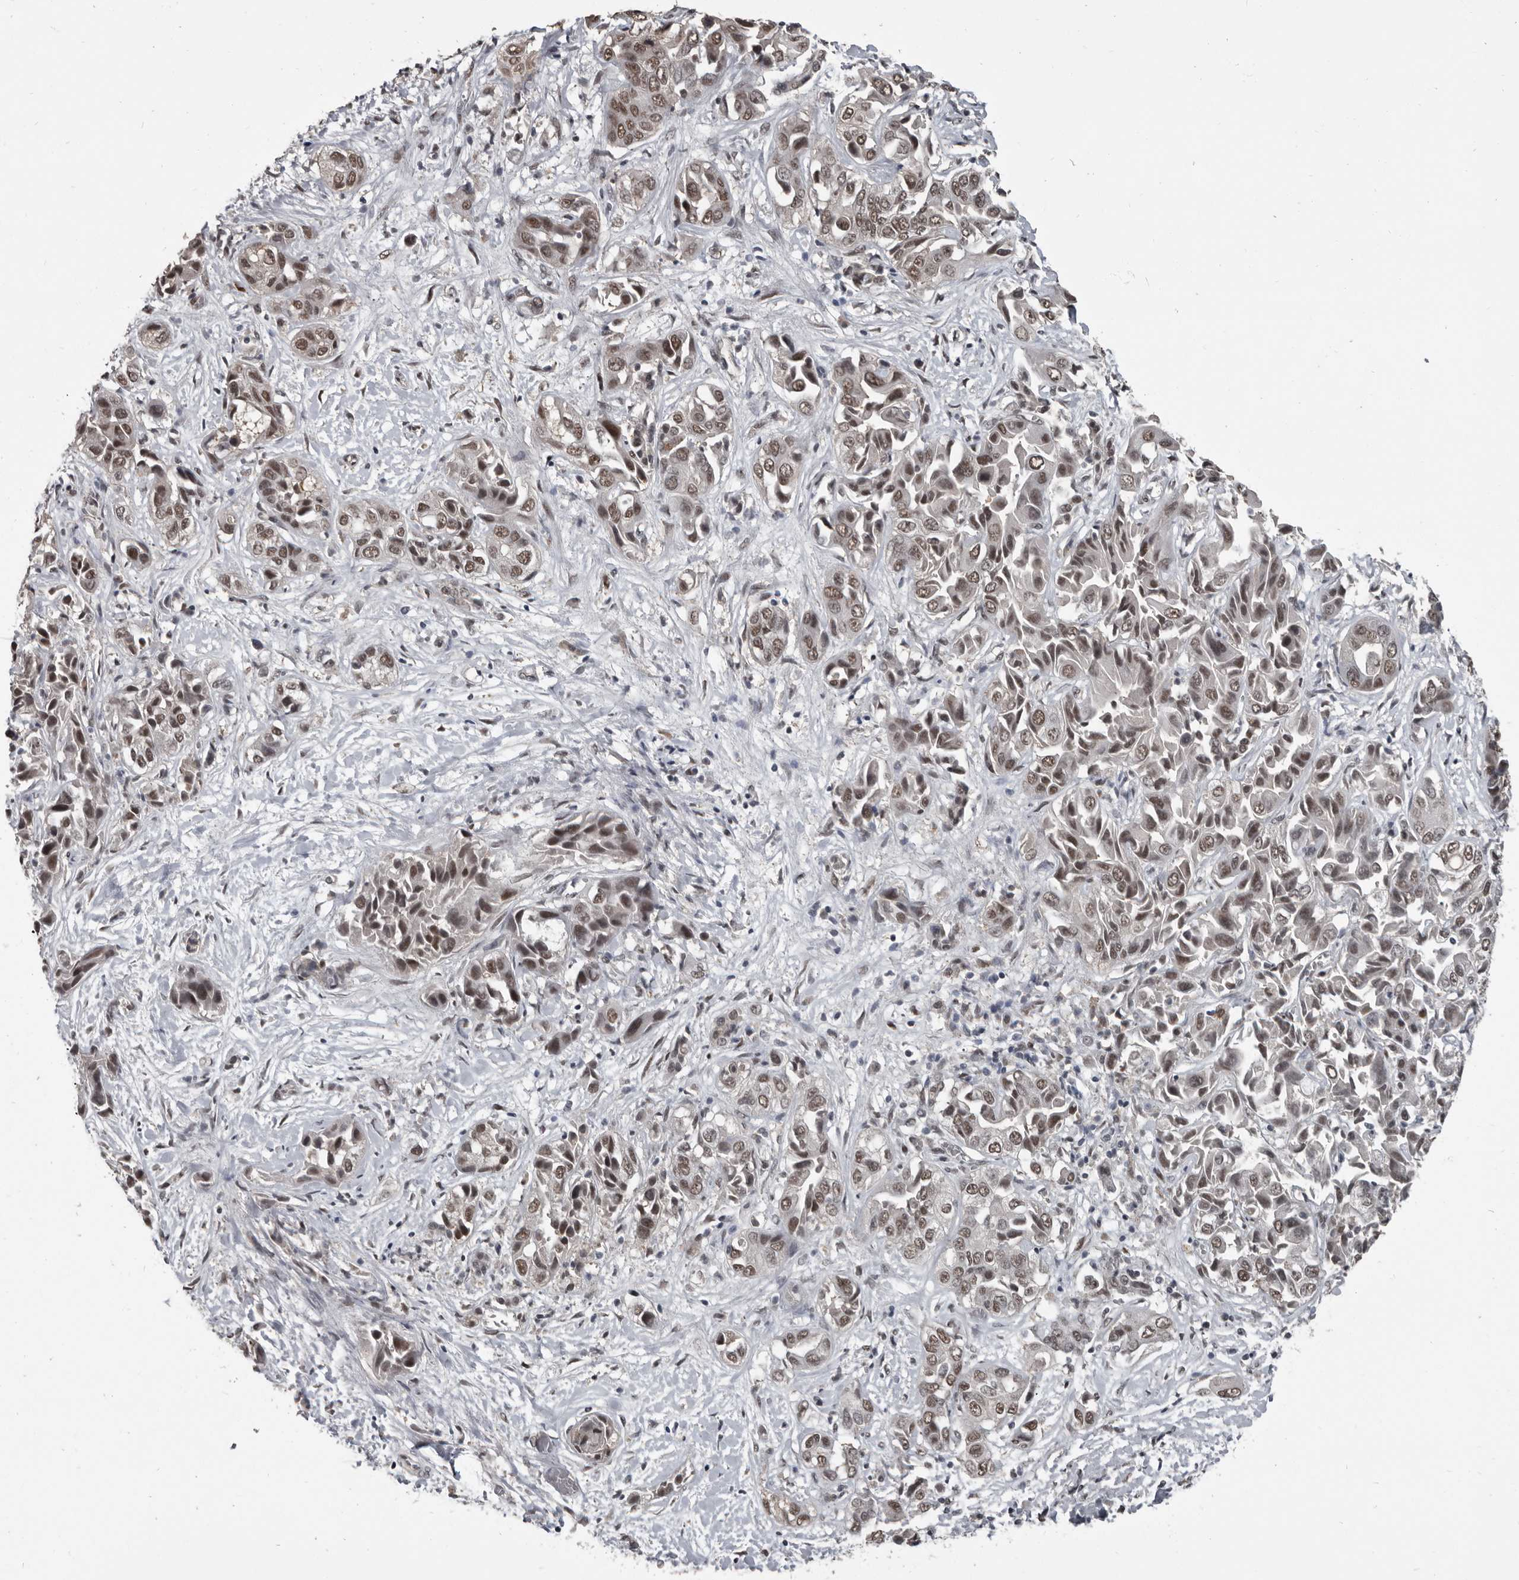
{"staining": {"intensity": "moderate", "quantity": ">75%", "location": "nuclear"}, "tissue": "liver cancer", "cell_type": "Tumor cells", "image_type": "cancer", "snomed": [{"axis": "morphology", "description": "Cholangiocarcinoma"}, {"axis": "topography", "description": "Liver"}], "caption": "This is an image of immunohistochemistry (IHC) staining of liver cancer, which shows moderate expression in the nuclear of tumor cells.", "gene": "CHD1L", "patient": {"sex": "female", "age": 52}}